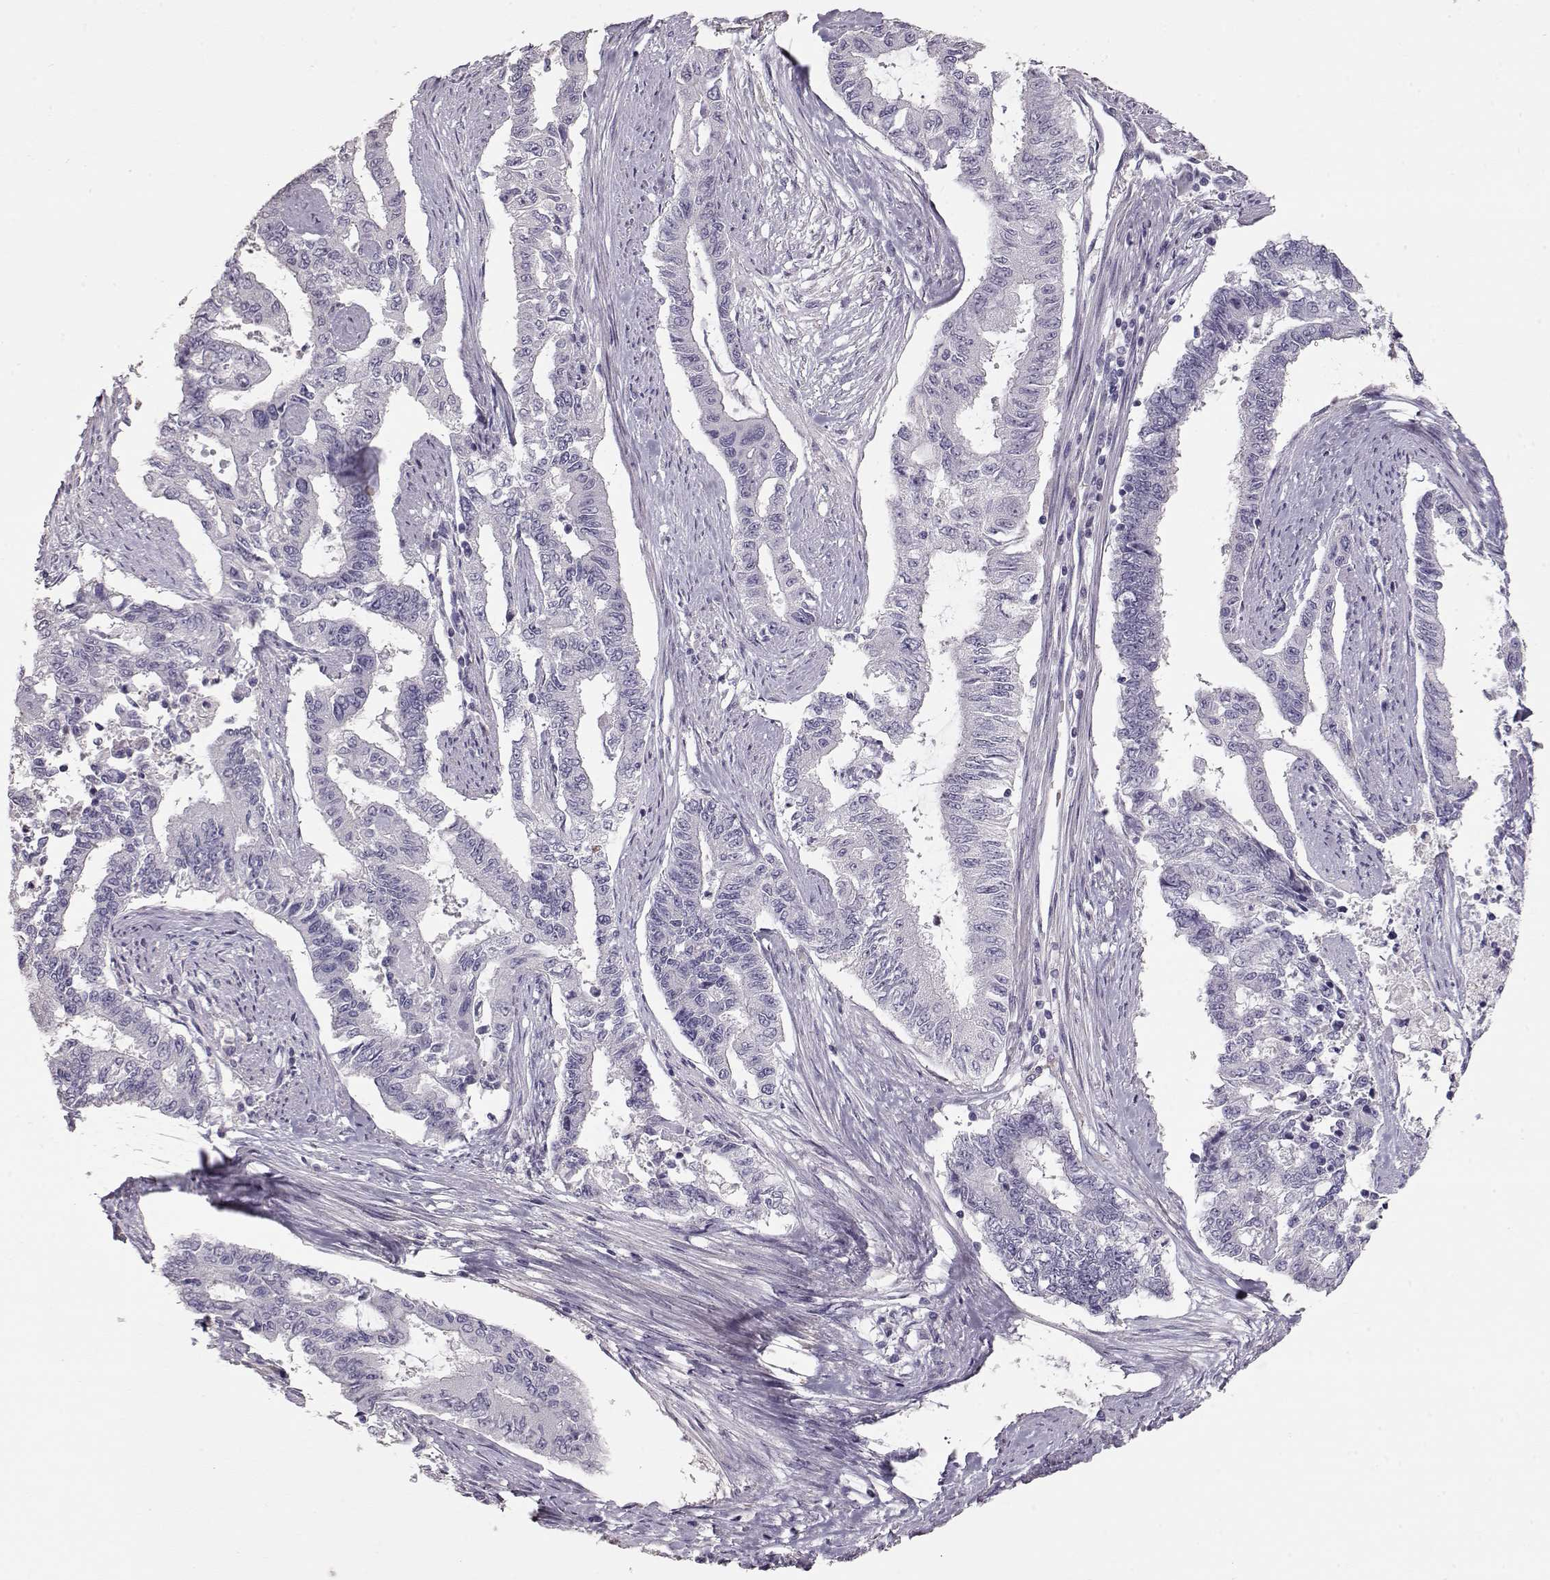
{"staining": {"intensity": "negative", "quantity": "none", "location": "none"}, "tissue": "endometrial cancer", "cell_type": "Tumor cells", "image_type": "cancer", "snomed": [{"axis": "morphology", "description": "Adenocarcinoma, NOS"}, {"axis": "topography", "description": "Uterus"}], "caption": "Human adenocarcinoma (endometrial) stained for a protein using immunohistochemistry (IHC) displays no positivity in tumor cells.", "gene": "SLC18A1", "patient": {"sex": "female", "age": 59}}